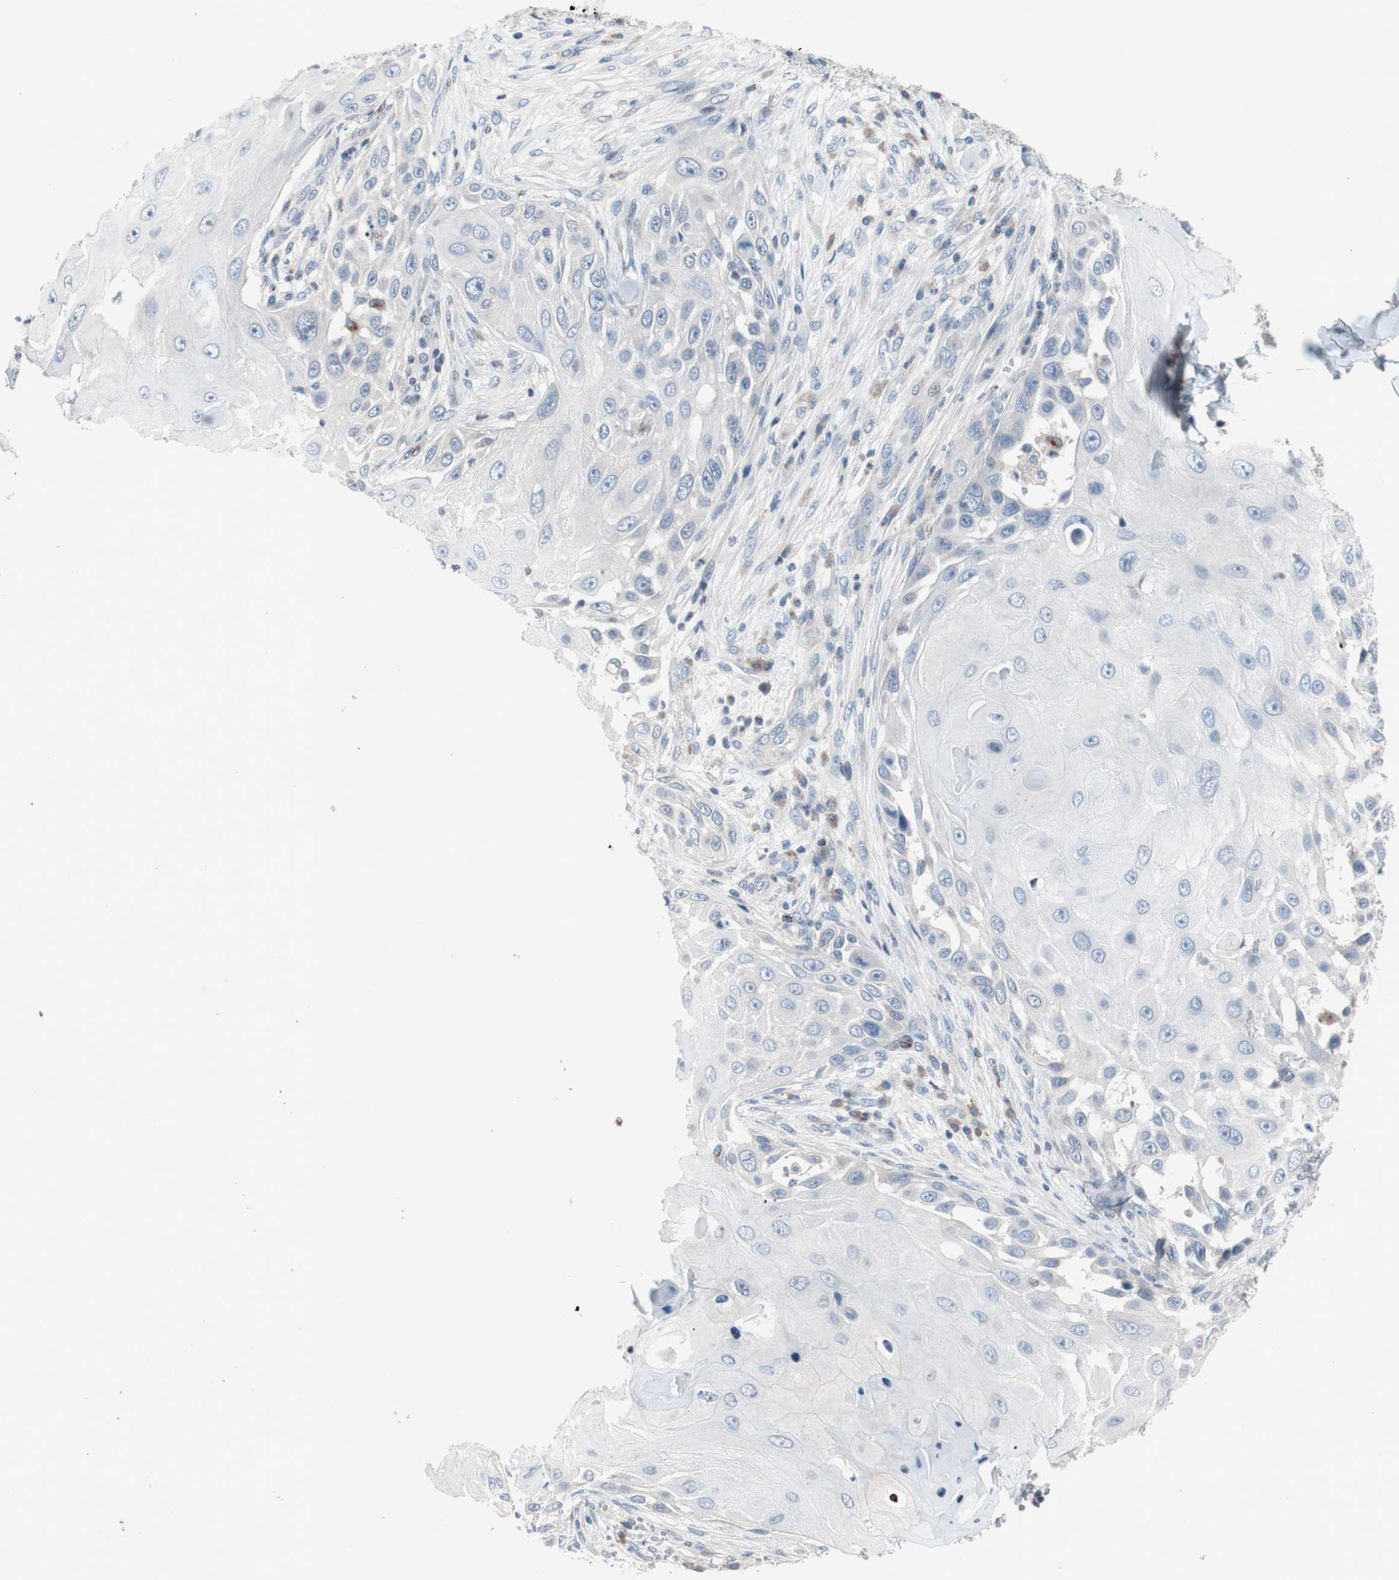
{"staining": {"intensity": "negative", "quantity": "none", "location": "none"}, "tissue": "skin cancer", "cell_type": "Tumor cells", "image_type": "cancer", "snomed": [{"axis": "morphology", "description": "Squamous cell carcinoma, NOS"}, {"axis": "topography", "description": "Skin"}], "caption": "Immunohistochemical staining of squamous cell carcinoma (skin) exhibits no significant expression in tumor cells.", "gene": "MUTYH", "patient": {"sex": "female", "age": 44}}